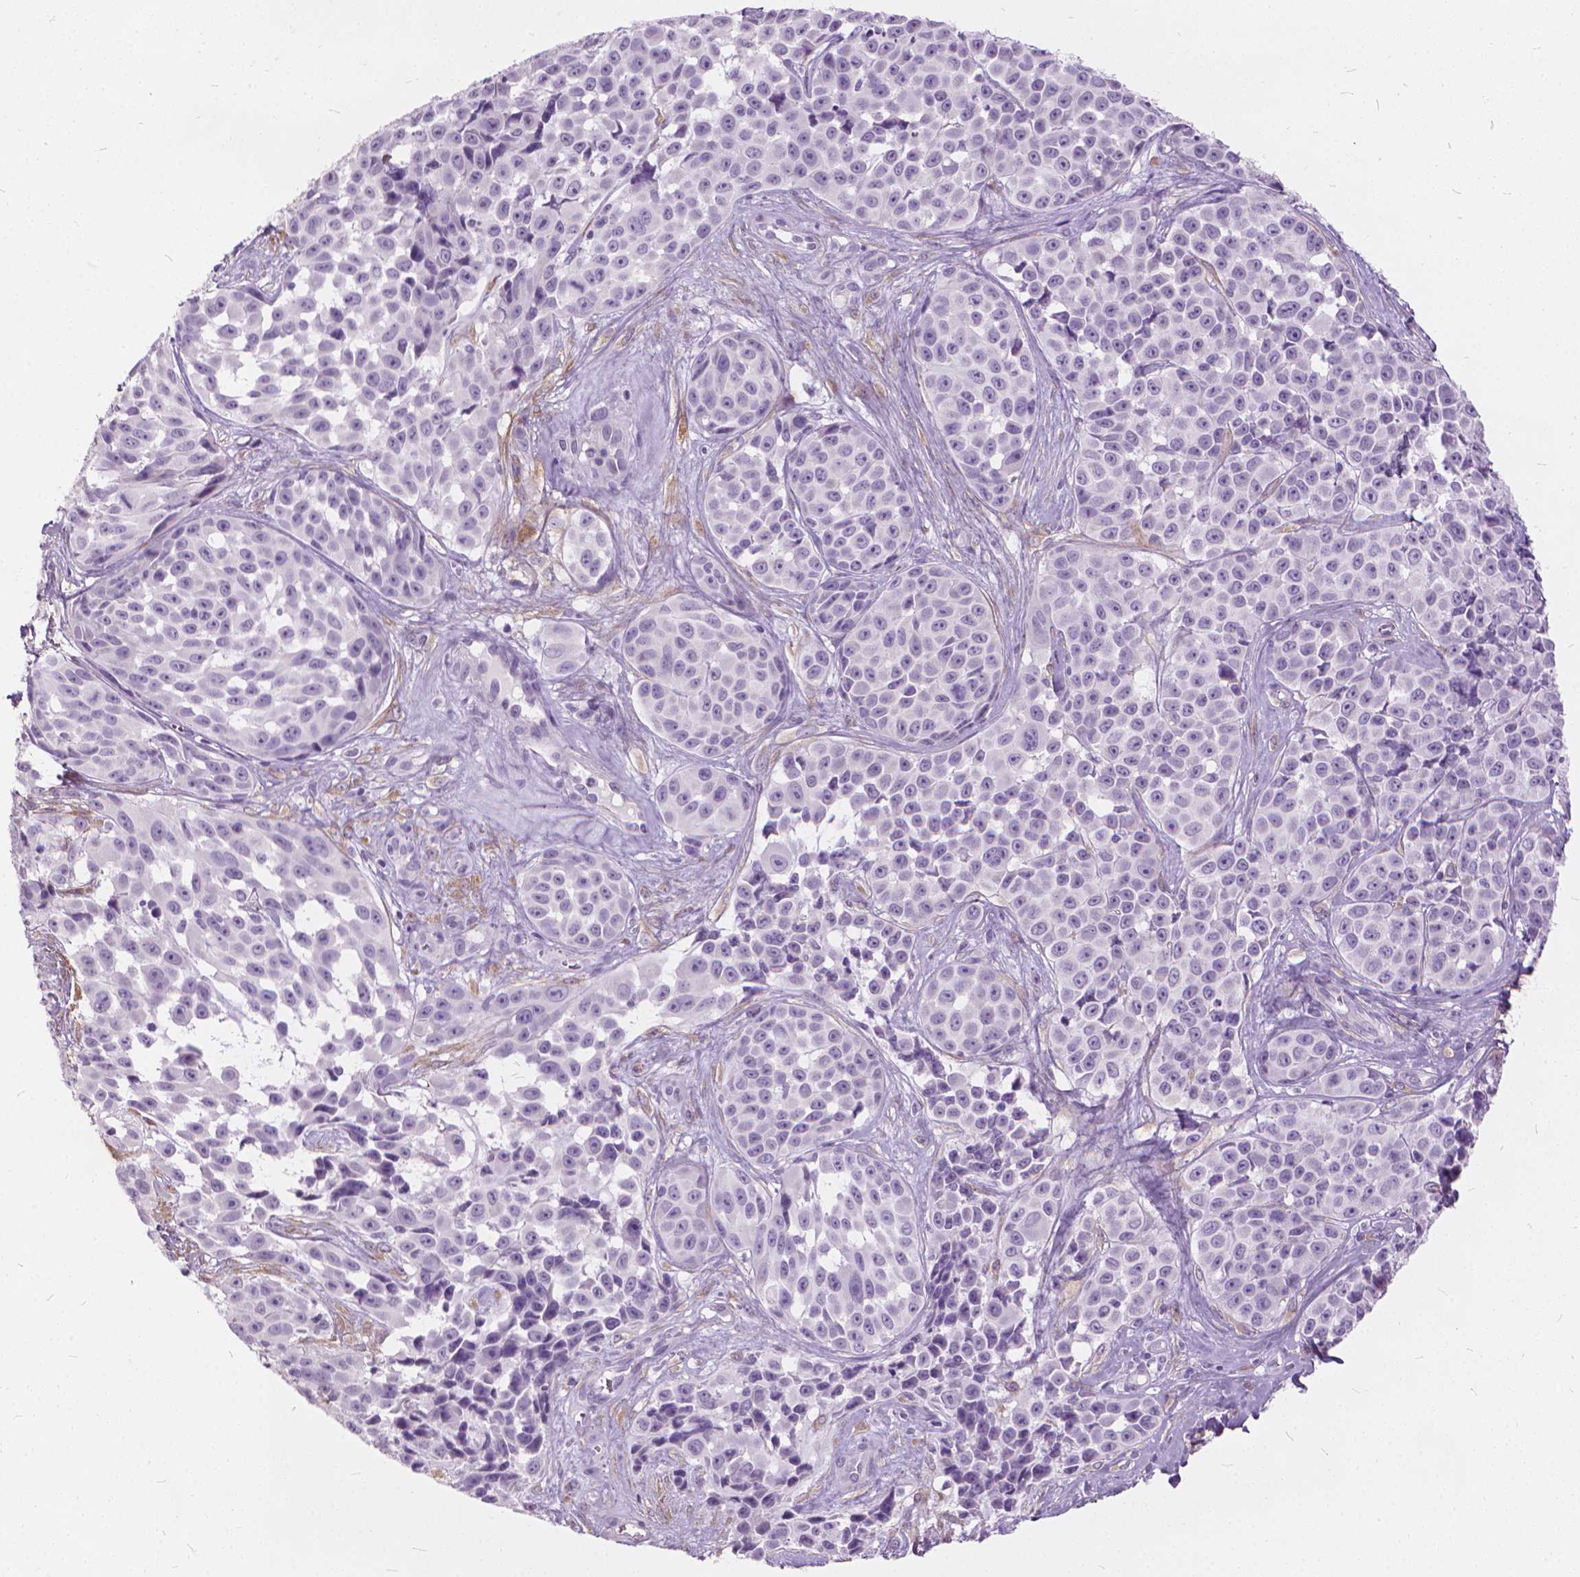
{"staining": {"intensity": "negative", "quantity": "none", "location": "none"}, "tissue": "melanoma", "cell_type": "Tumor cells", "image_type": "cancer", "snomed": [{"axis": "morphology", "description": "Malignant melanoma, NOS"}, {"axis": "topography", "description": "Skin"}], "caption": "Tumor cells are negative for protein expression in human malignant melanoma.", "gene": "DNM1", "patient": {"sex": "female", "age": 88}}